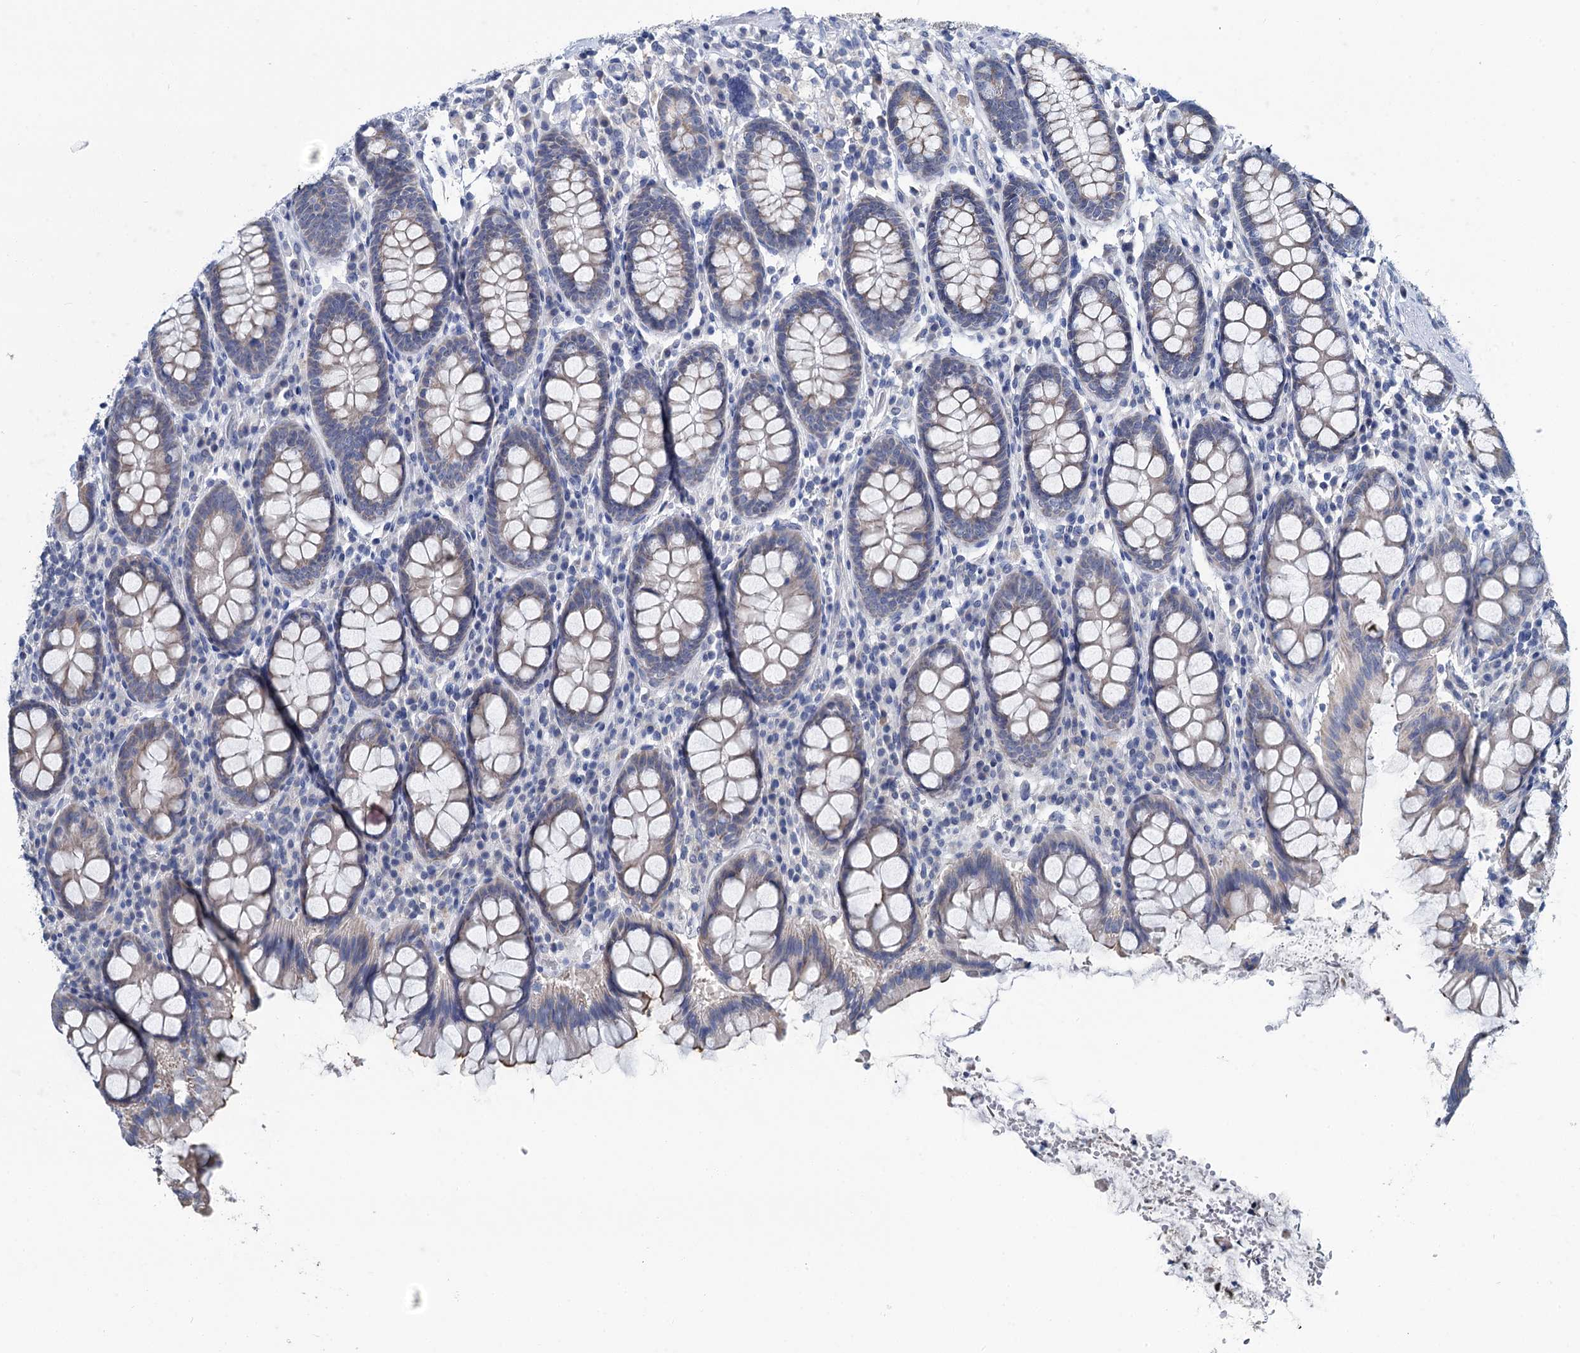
{"staining": {"intensity": "negative", "quantity": "none", "location": "none"}, "tissue": "colon", "cell_type": "Endothelial cells", "image_type": "normal", "snomed": [{"axis": "morphology", "description": "Normal tissue, NOS"}, {"axis": "topography", "description": "Colon"}], "caption": "An image of colon stained for a protein displays no brown staining in endothelial cells. (Stains: DAB IHC with hematoxylin counter stain, Microscopy: brightfield microscopy at high magnification).", "gene": "MIOX", "patient": {"sex": "female", "age": 79}}